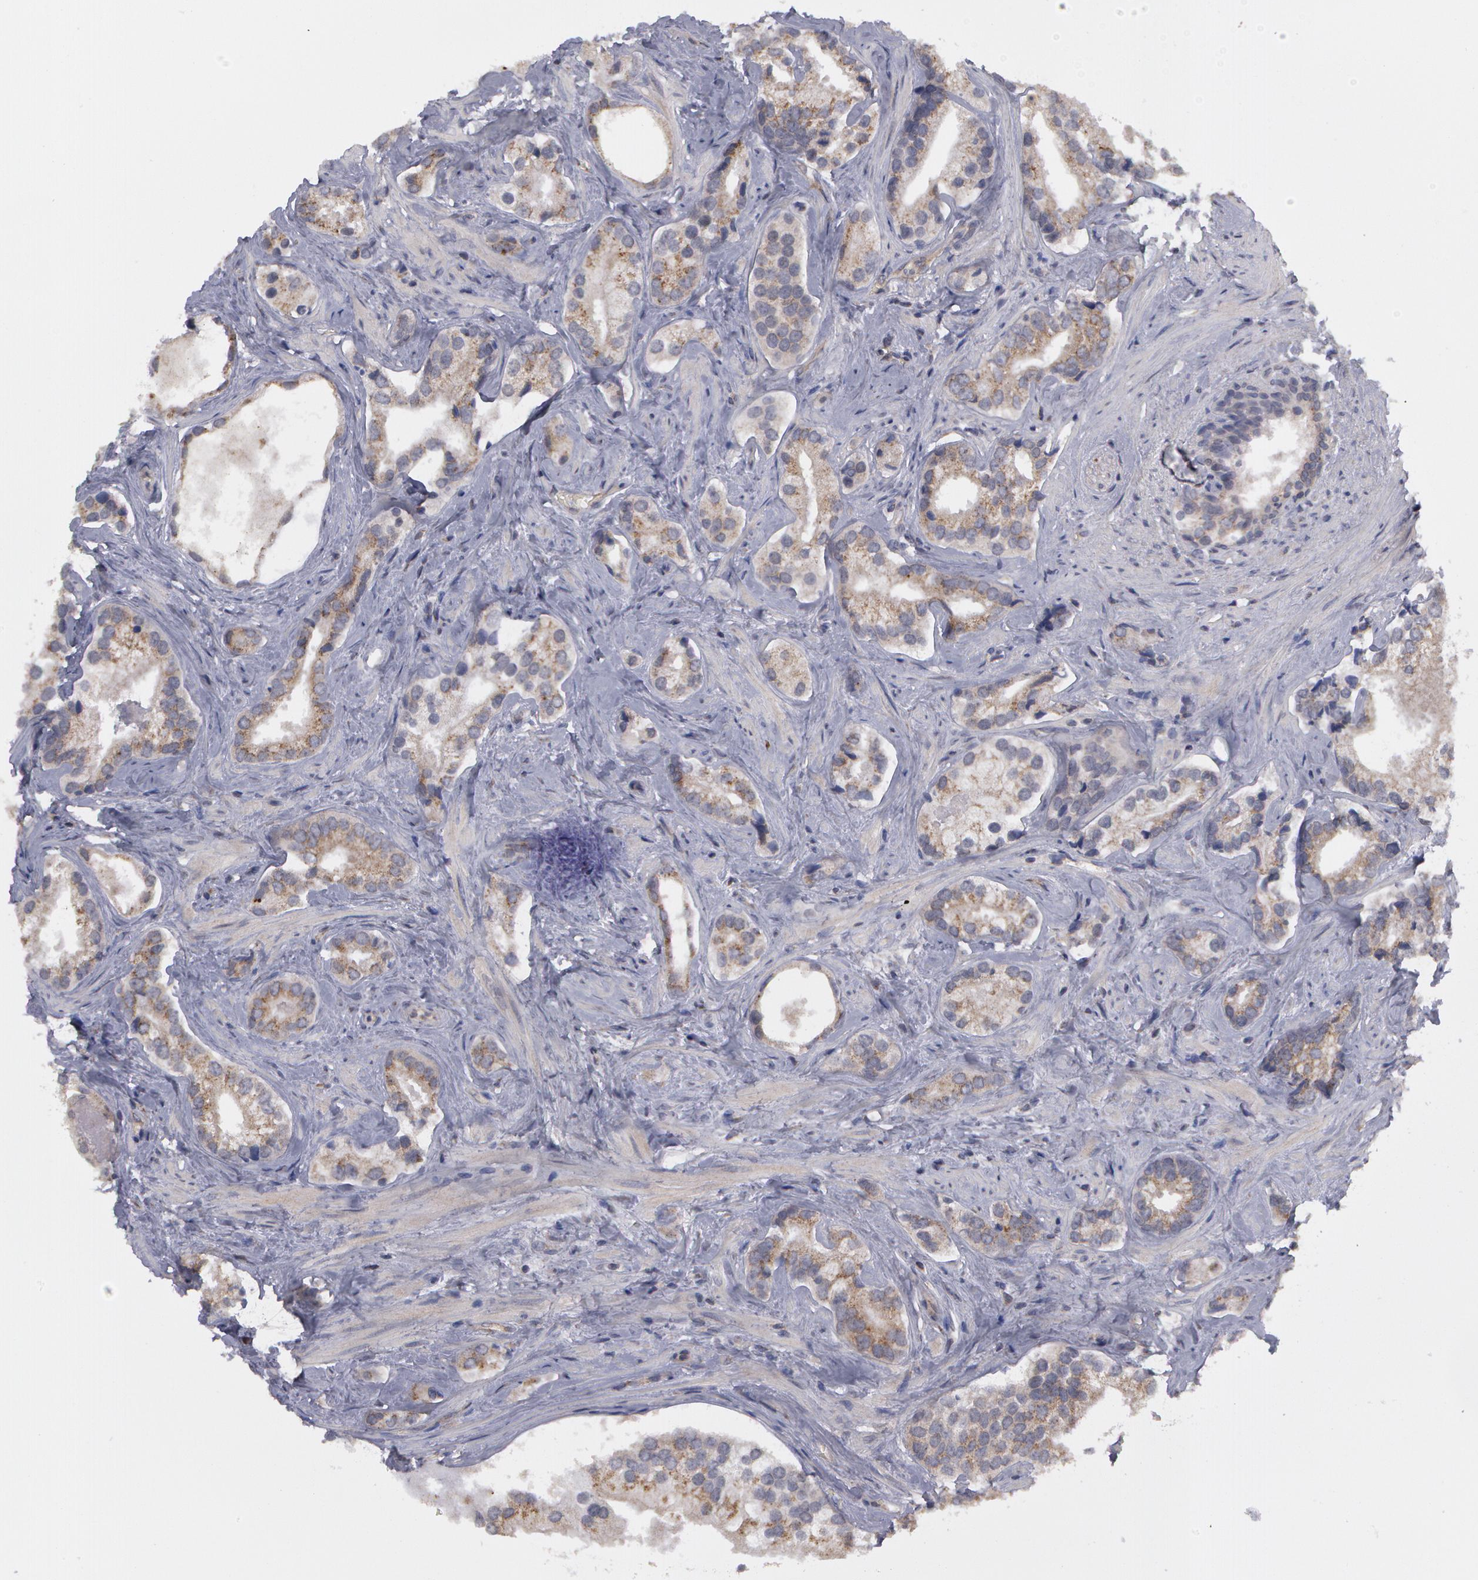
{"staining": {"intensity": "moderate", "quantity": ">75%", "location": "cytoplasmic/membranous"}, "tissue": "prostate cancer", "cell_type": "Tumor cells", "image_type": "cancer", "snomed": [{"axis": "morphology", "description": "Adenocarcinoma, Medium grade"}, {"axis": "topography", "description": "Prostate"}], "caption": "Immunohistochemistry (IHC) image of neoplastic tissue: medium-grade adenocarcinoma (prostate) stained using immunohistochemistry demonstrates medium levels of moderate protein expression localized specifically in the cytoplasmic/membranous of tumor cells, appearing as a cytoplasmic/membranous brown color.", "gene": "STX5", "patient": {"sex": "male", "age": 70}}